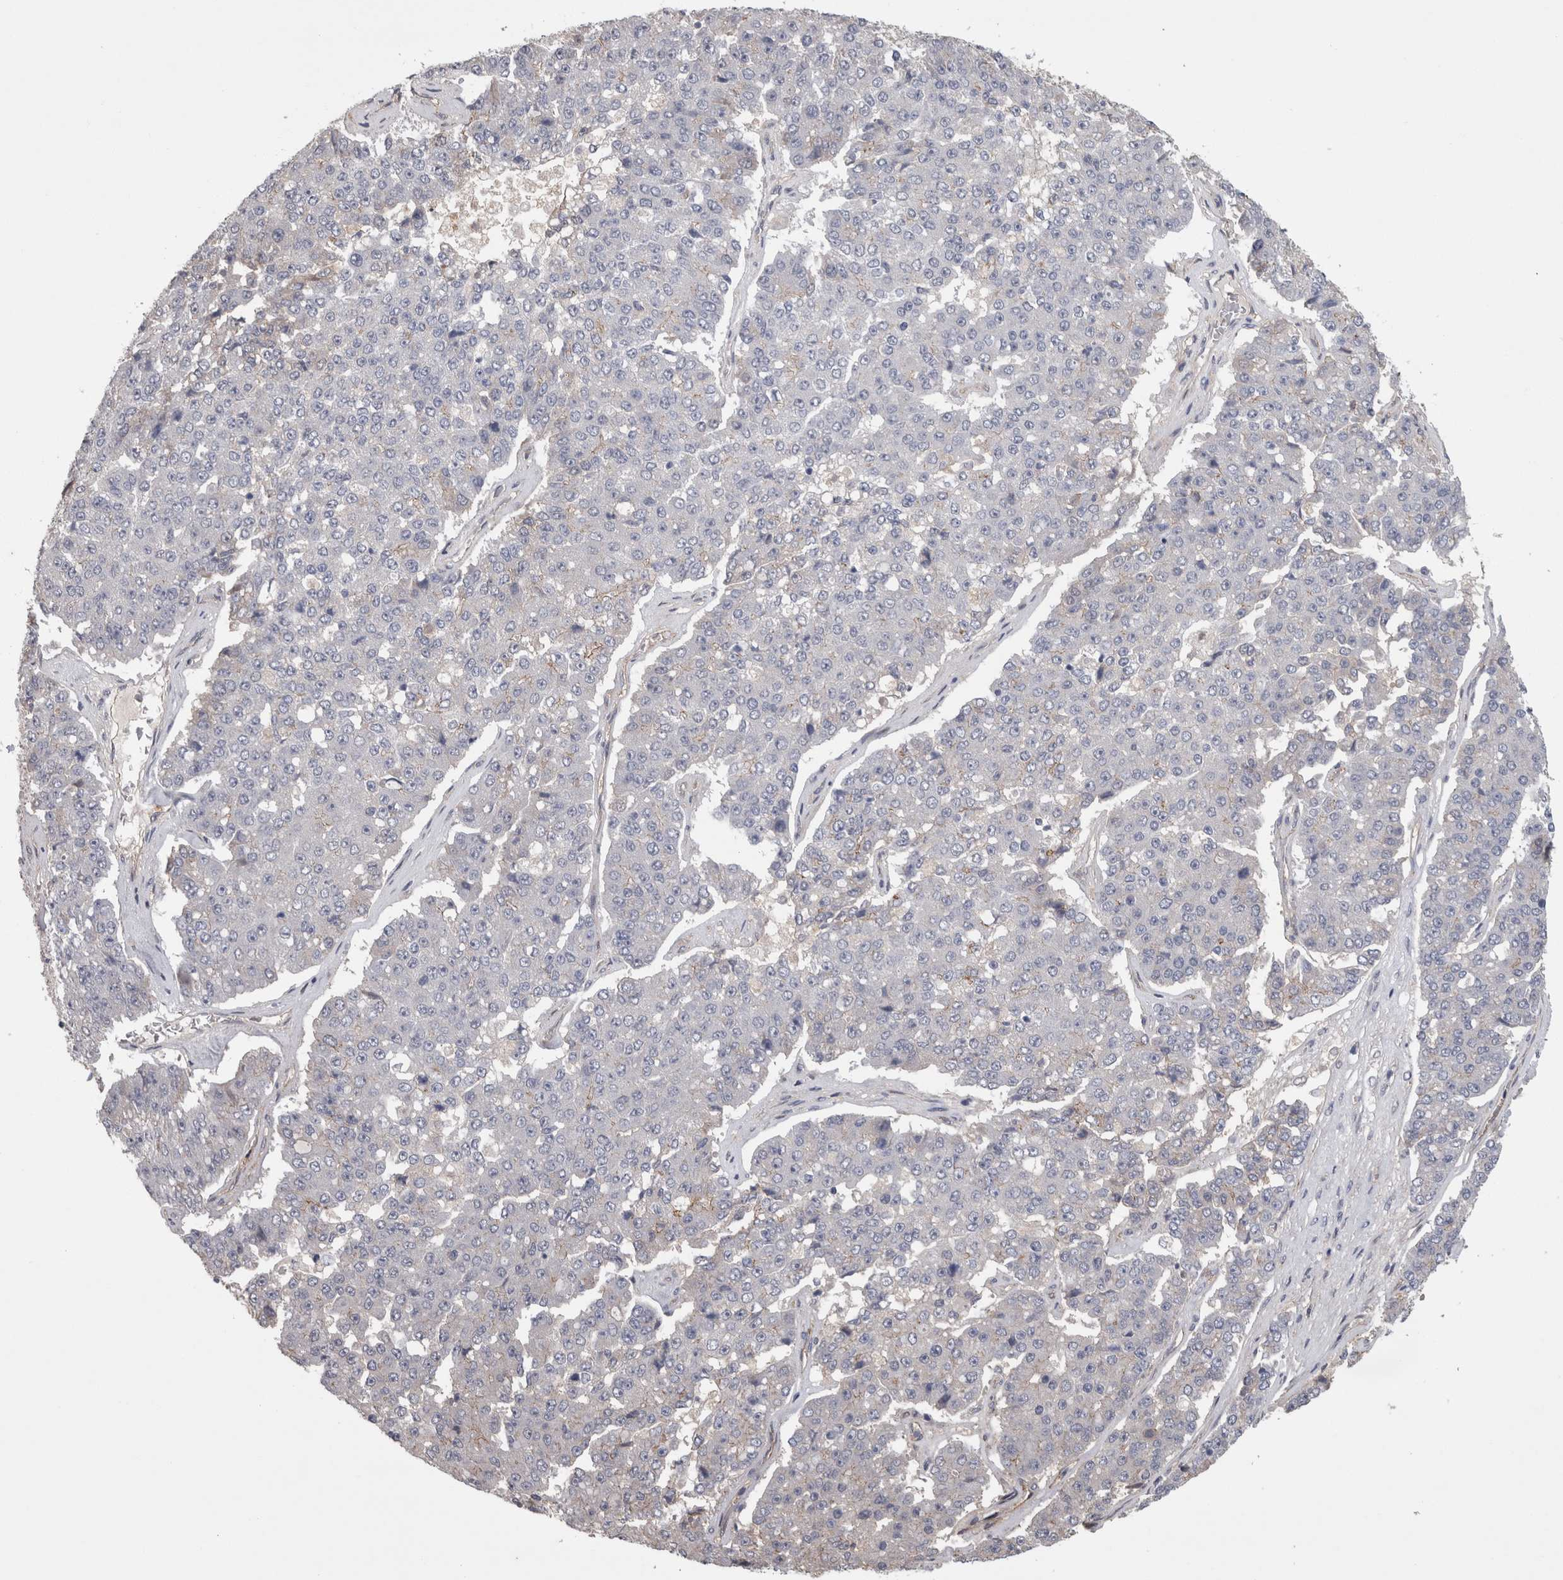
{"staining": {"intensity": "negative", "quantity": "none", "location": "none"}, "tissue": "pancreatic cancer", "cell_type": "Tumor cells", "image_type": "cancer", "snomed": [{"axis": "morphology", "description": "Adenocarcinoma, NOS"}, {"axis": "topography", "description": "Pancreas"}], "caption": "Tumor cells show no significant protein staining in pancreatic cancer (adenocarcinoma).", "gene": "NECTIN2", "patient": {"sex": "male", "age": 50}}